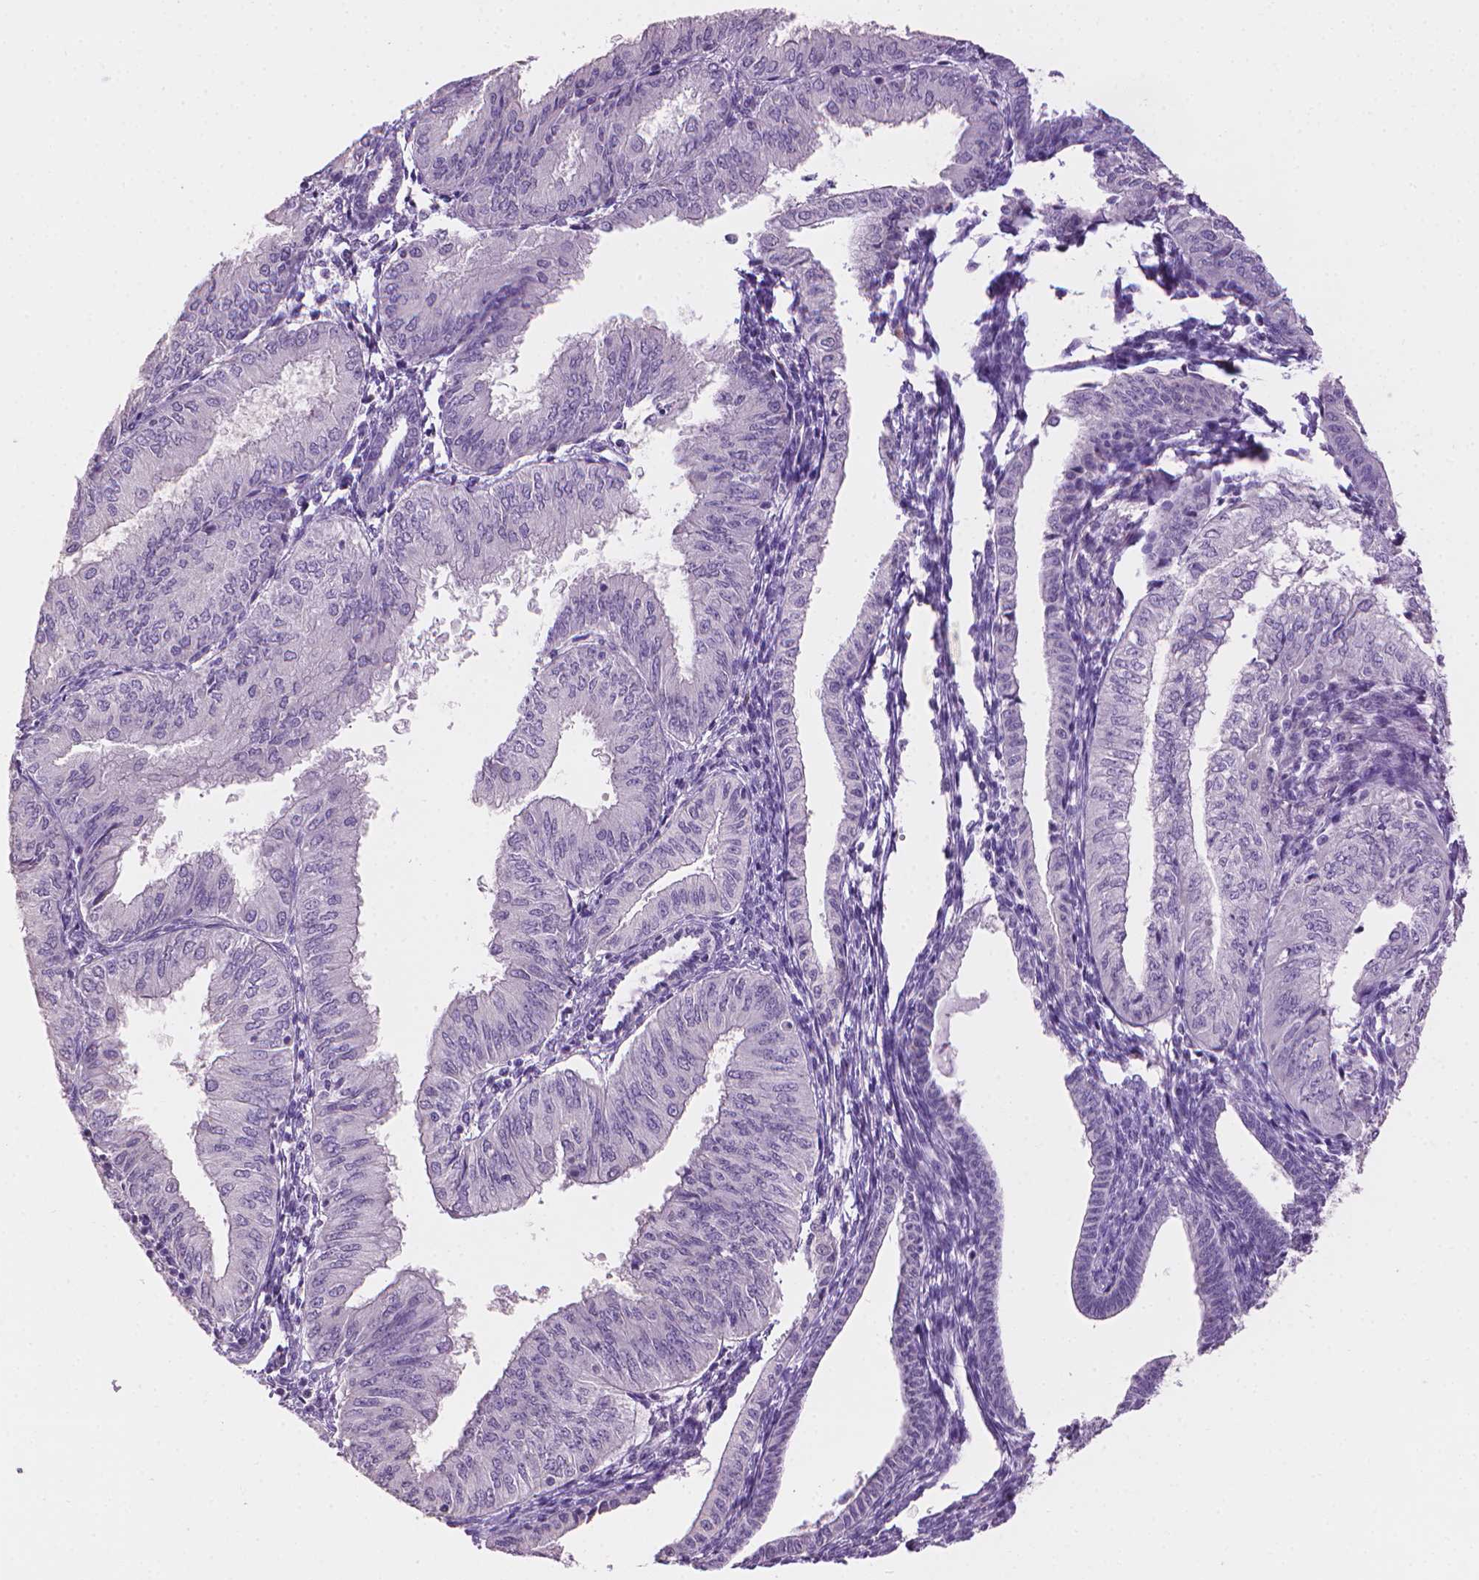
{"staining": {"intensity": "negative", "quantity": "none", "location": "none"}, "tissue": "endometrial cancer", "cell_type": "Tumor cells", "image_type": "cancer", "snomed": [{"axis": "morphology", "description": "Adenocarcinoma, NOS"}, {"axis": "topography", "description": "Endometrium"}], "caption": "Micrograph shows no significant protein positivity in tumor cells of adenocarcinoma (endometrial).", "gene": "MLANA", "patient": {"sex": "female", "age": 53}}